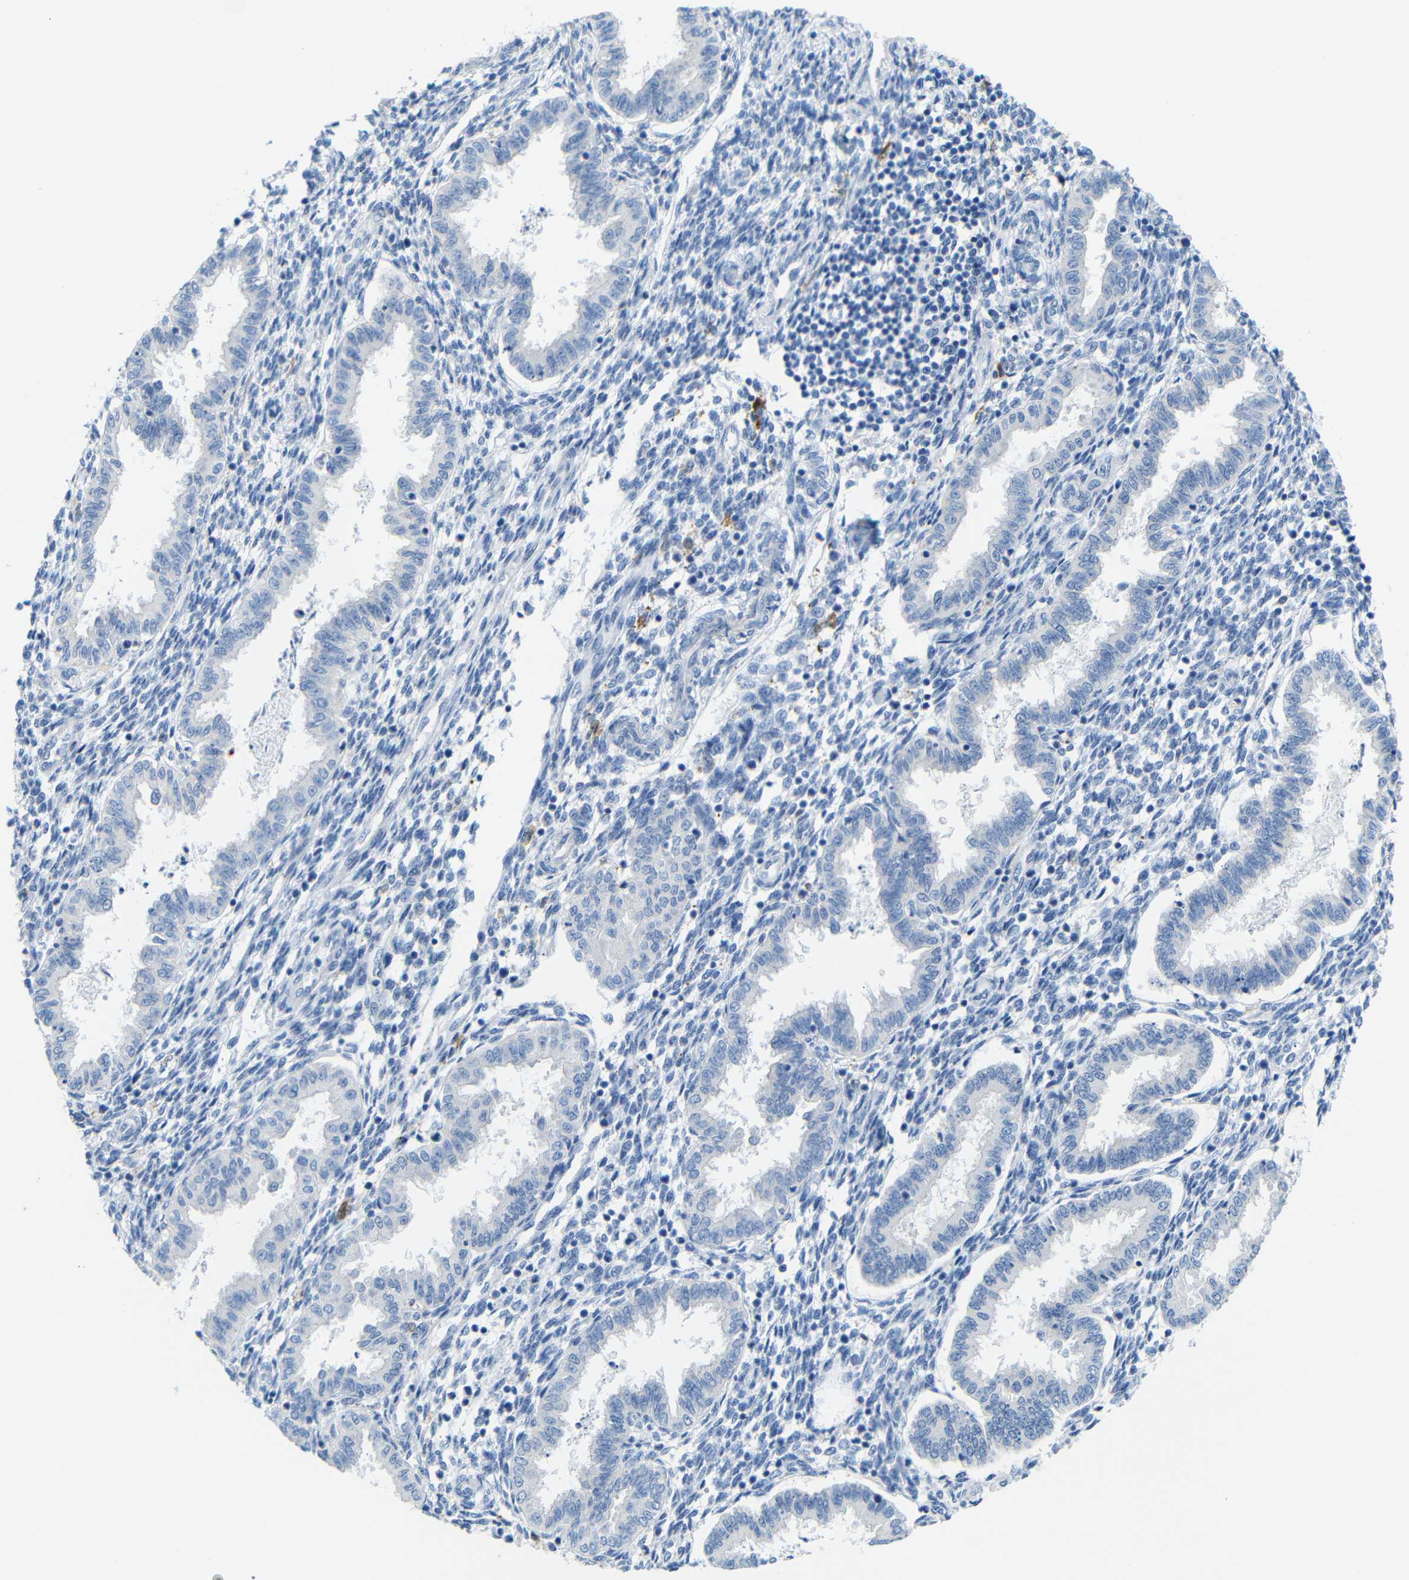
{"staining": {"intensity": "negative", "quantity": "none", "location": "none"}, "tissue": "endometrium", "cell_type": "Cells in endometrial stroma", "image_type": "normal", "snomed": [{"axis": "morphology", "description": "Normal tissue, NOS"}, {"axis": "topography", "description": "Endometrium"}], "caption": "Immunohistochemistry micrograph of benign endometrium stained for a protein (brown), which reveals no staining in cells in endometrial stroma. Brightfield microscopy of immunohistochemistry (IHC) stained with DAB (brown) and hematoxylin (blue), captured at high magnification.", "gene": "C1orf210", "patient": {"sex": "female", "age": 33}}